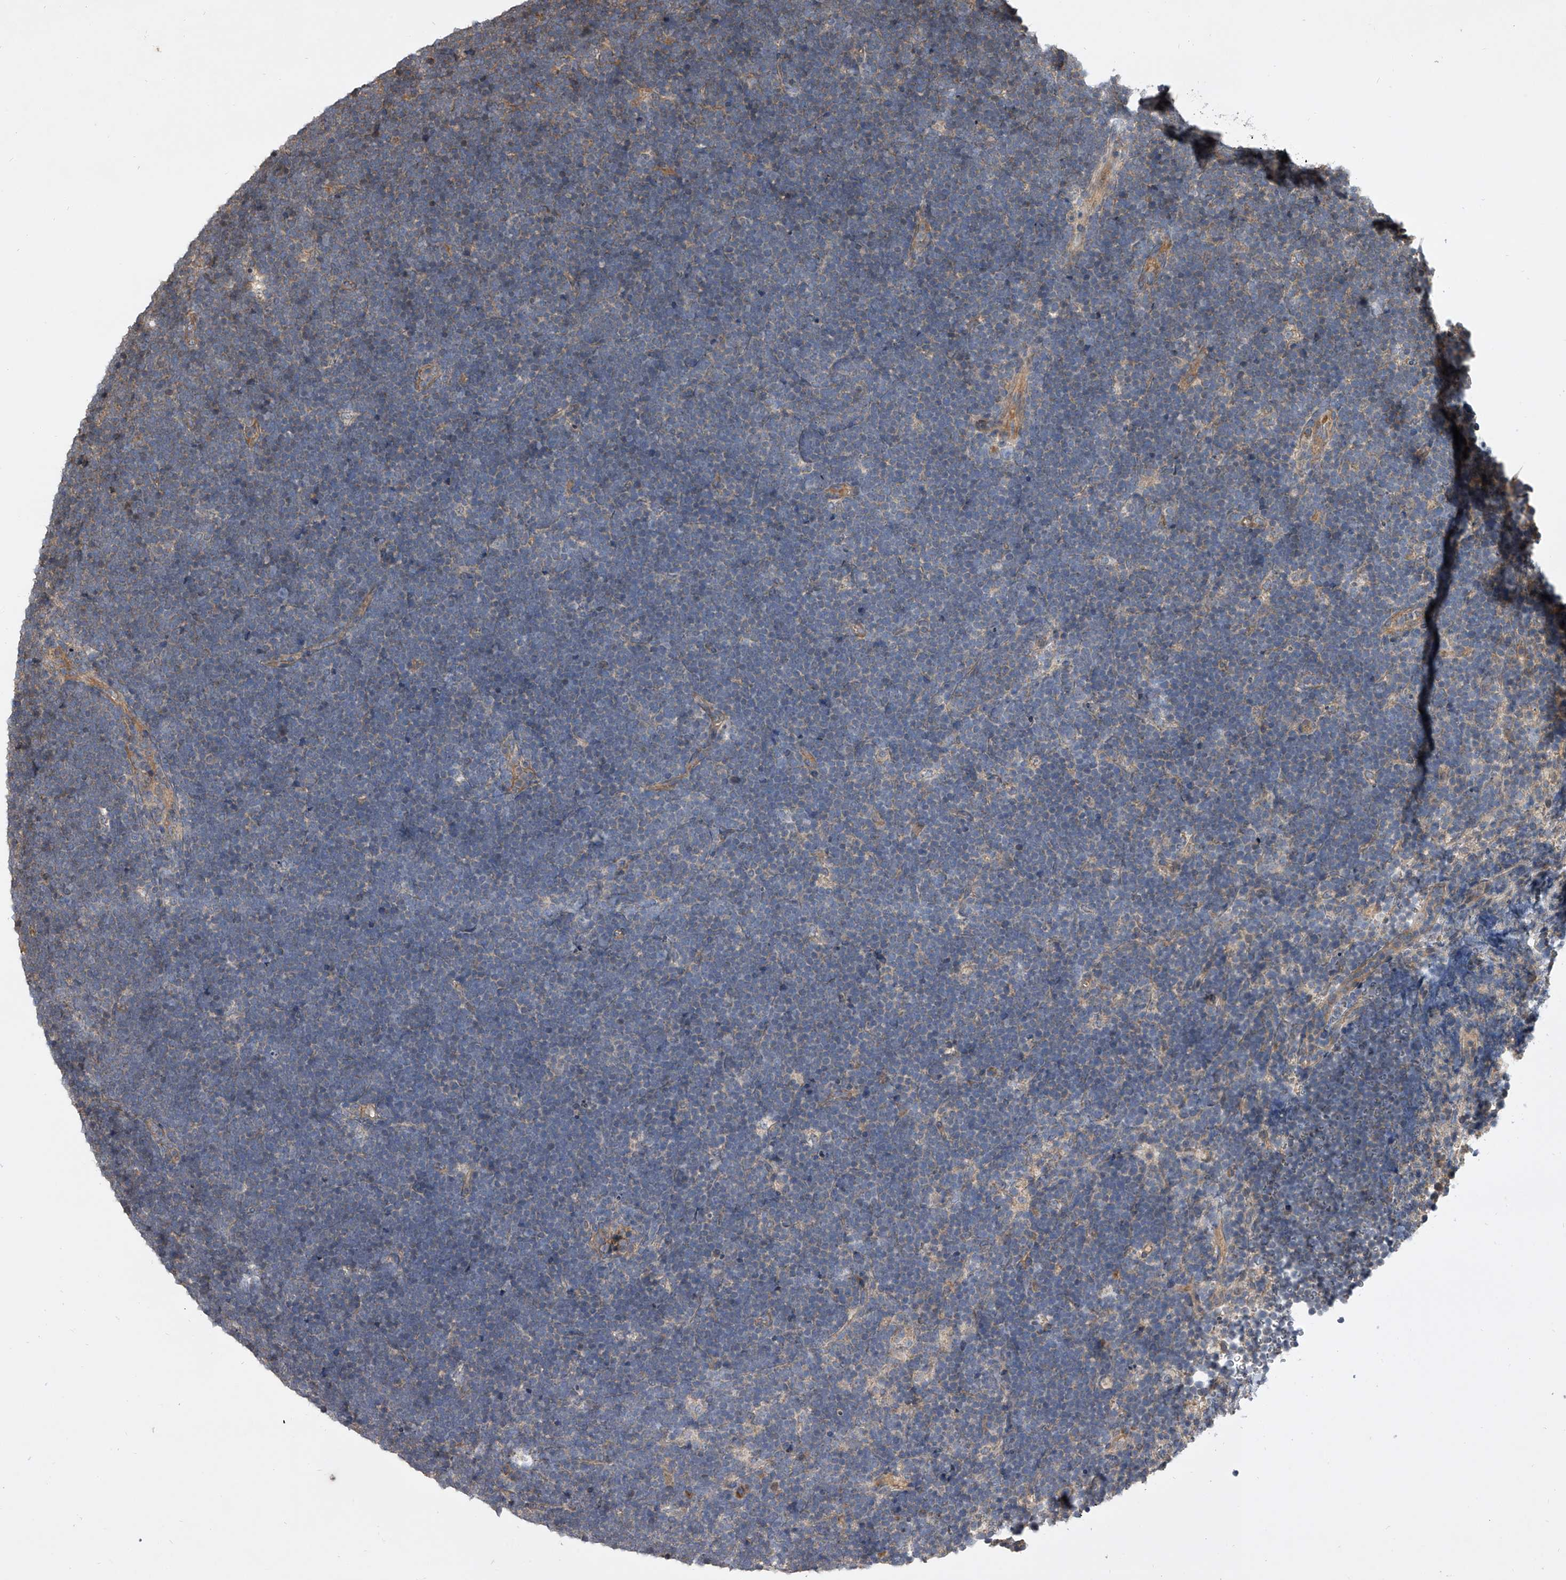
{"staining": {"intensity": "negative", "quantity": "none", "location": "none"}, "tissue": "lymphoma", "cell_type": "Tumor cells", "image_type": "cancer", "snomed": [{"axis": "morphology", "description": "Malignant lymphoma, non-Hodgkin's type, High grade"}, {"axis": "topography", "description": "Lymph node"}], "caption": "High magnification brightfield microscopy of lymphoma stained with DAB (brown) and counterstained with hematoxylin (blue): tumor cells show no significant expression.", "gene": "NFS1", "patient": {"sex": "male", "age": 13}}